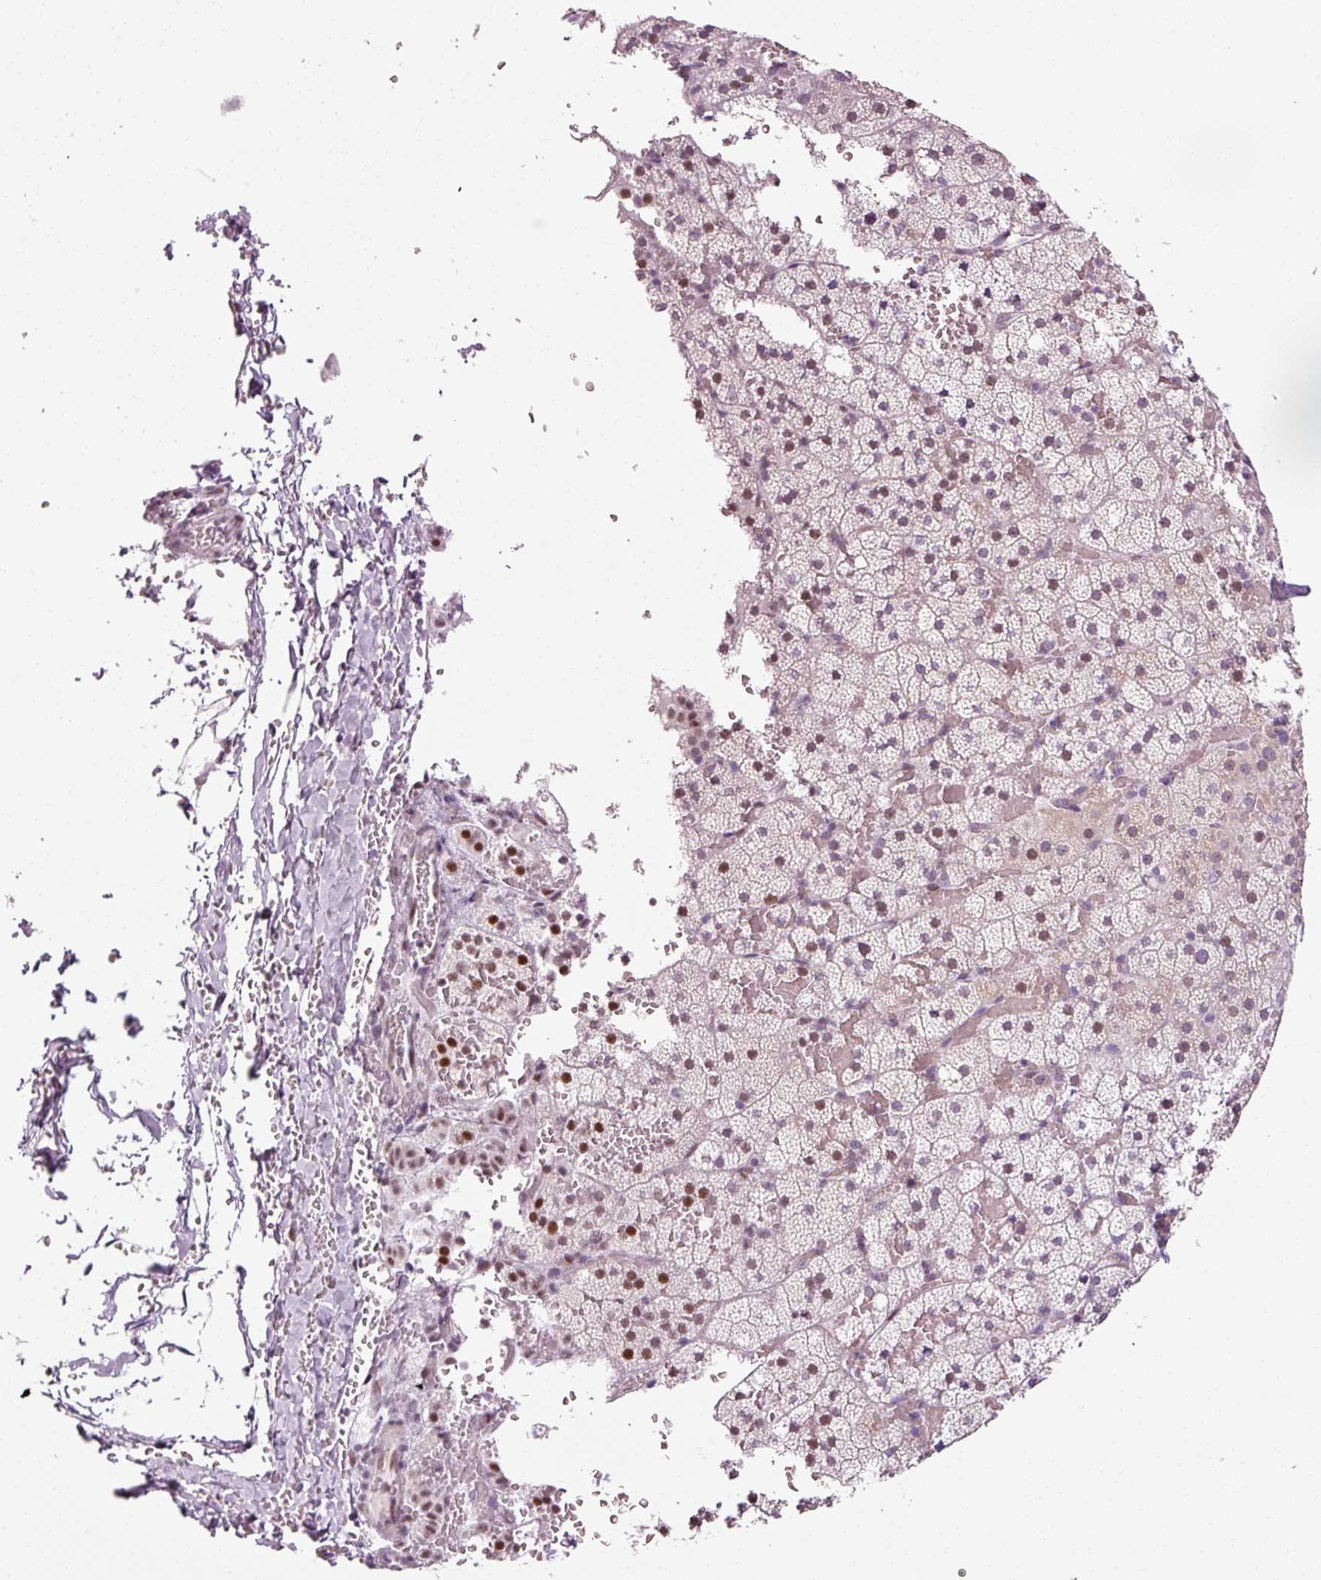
{"staining": {"intensity": "moderate", "quantity": "25%-75%", "location": "nuclear"}, "tissue": "adrenal gland", "cell_type": "Glandular cells", "image_type": "normal", "snomed": [{"axis": "morphology", "description": "Normal tissue, NOS"}, {"axis": "topography", "description": "Adrenal gland"}], "caption": "An immunohistochemistry (IHC) micrograph of normal tissue is shown. Protein staining in brown highlights moderate nuclear positivity in adrenal gland within glandular cells.", "gene": "ANKRD20A1", "patient": {"sex": "male", "age": 53}}